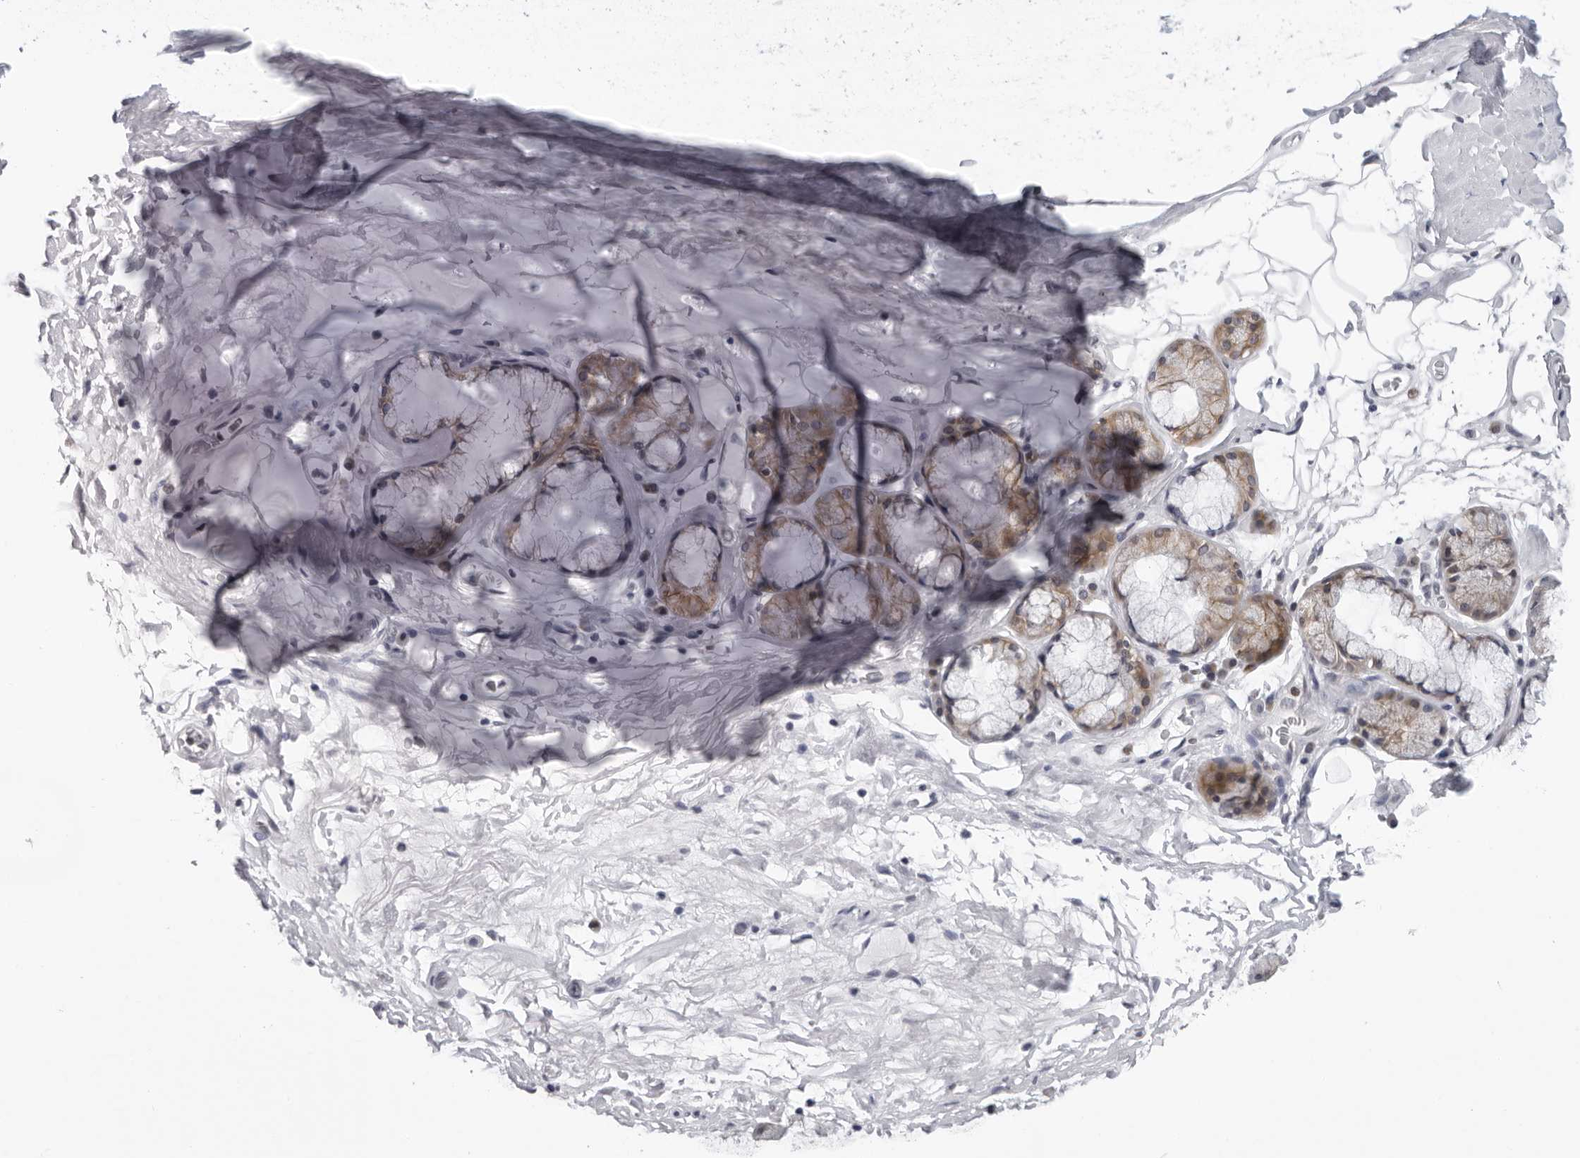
{"staining": {"intensity": "negative", "quantity": "none", "location": "none"}, "tissue": "adipose tissue", "cell_type": "Adipocytes", "image_type": "normal", "snomed": [{"axis": "morphology", "description": "Normal tissue, NOS"}, {"axis": "topography", "description": "Cartilage tissue"}], "caption": "The image demonstrates no significant expression in adipocytes of adipose tissue.", "gene": "CPT2", "patient": {"sex": "female", "age": 63}}